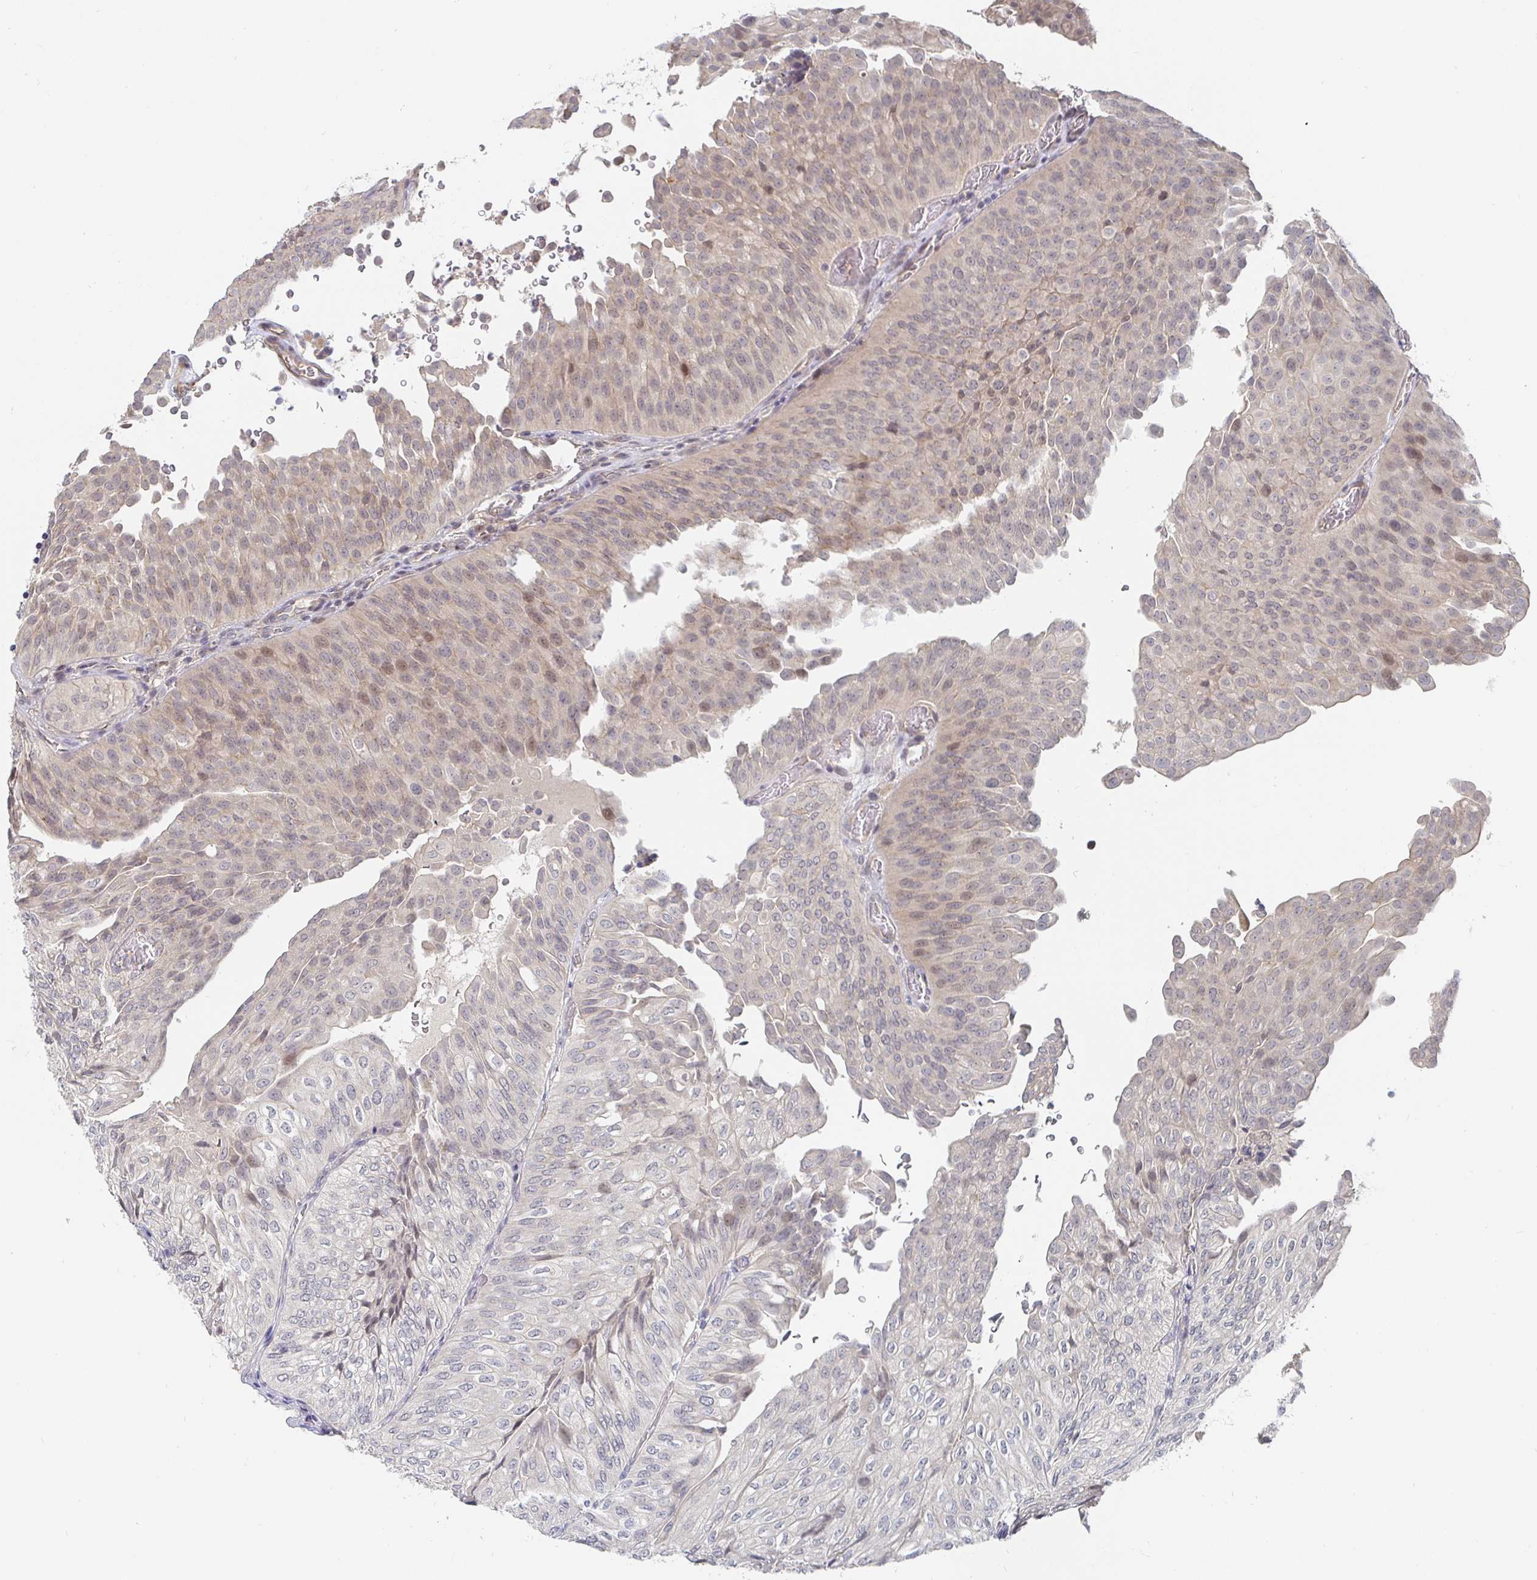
{"staining": {"intensity": "weak", "quantity": "<25%", "location": "nuclear"}, "tissue": "urothelial cancer", "cell_type": "Tumor cells", "image_type": "cancer", "snomed": [{"axis": "morphology", "description": "Urothelial carcinoma, NOS"}, {"axis": "topography", "description": "Urinary bladder"}], "caption": "This is an IHC histopathology image of human transitional cell carcinoma. There is no expression in tumor cells.", "gene": "MEIS1", "patient": {"sex": "male", "age": 62}}